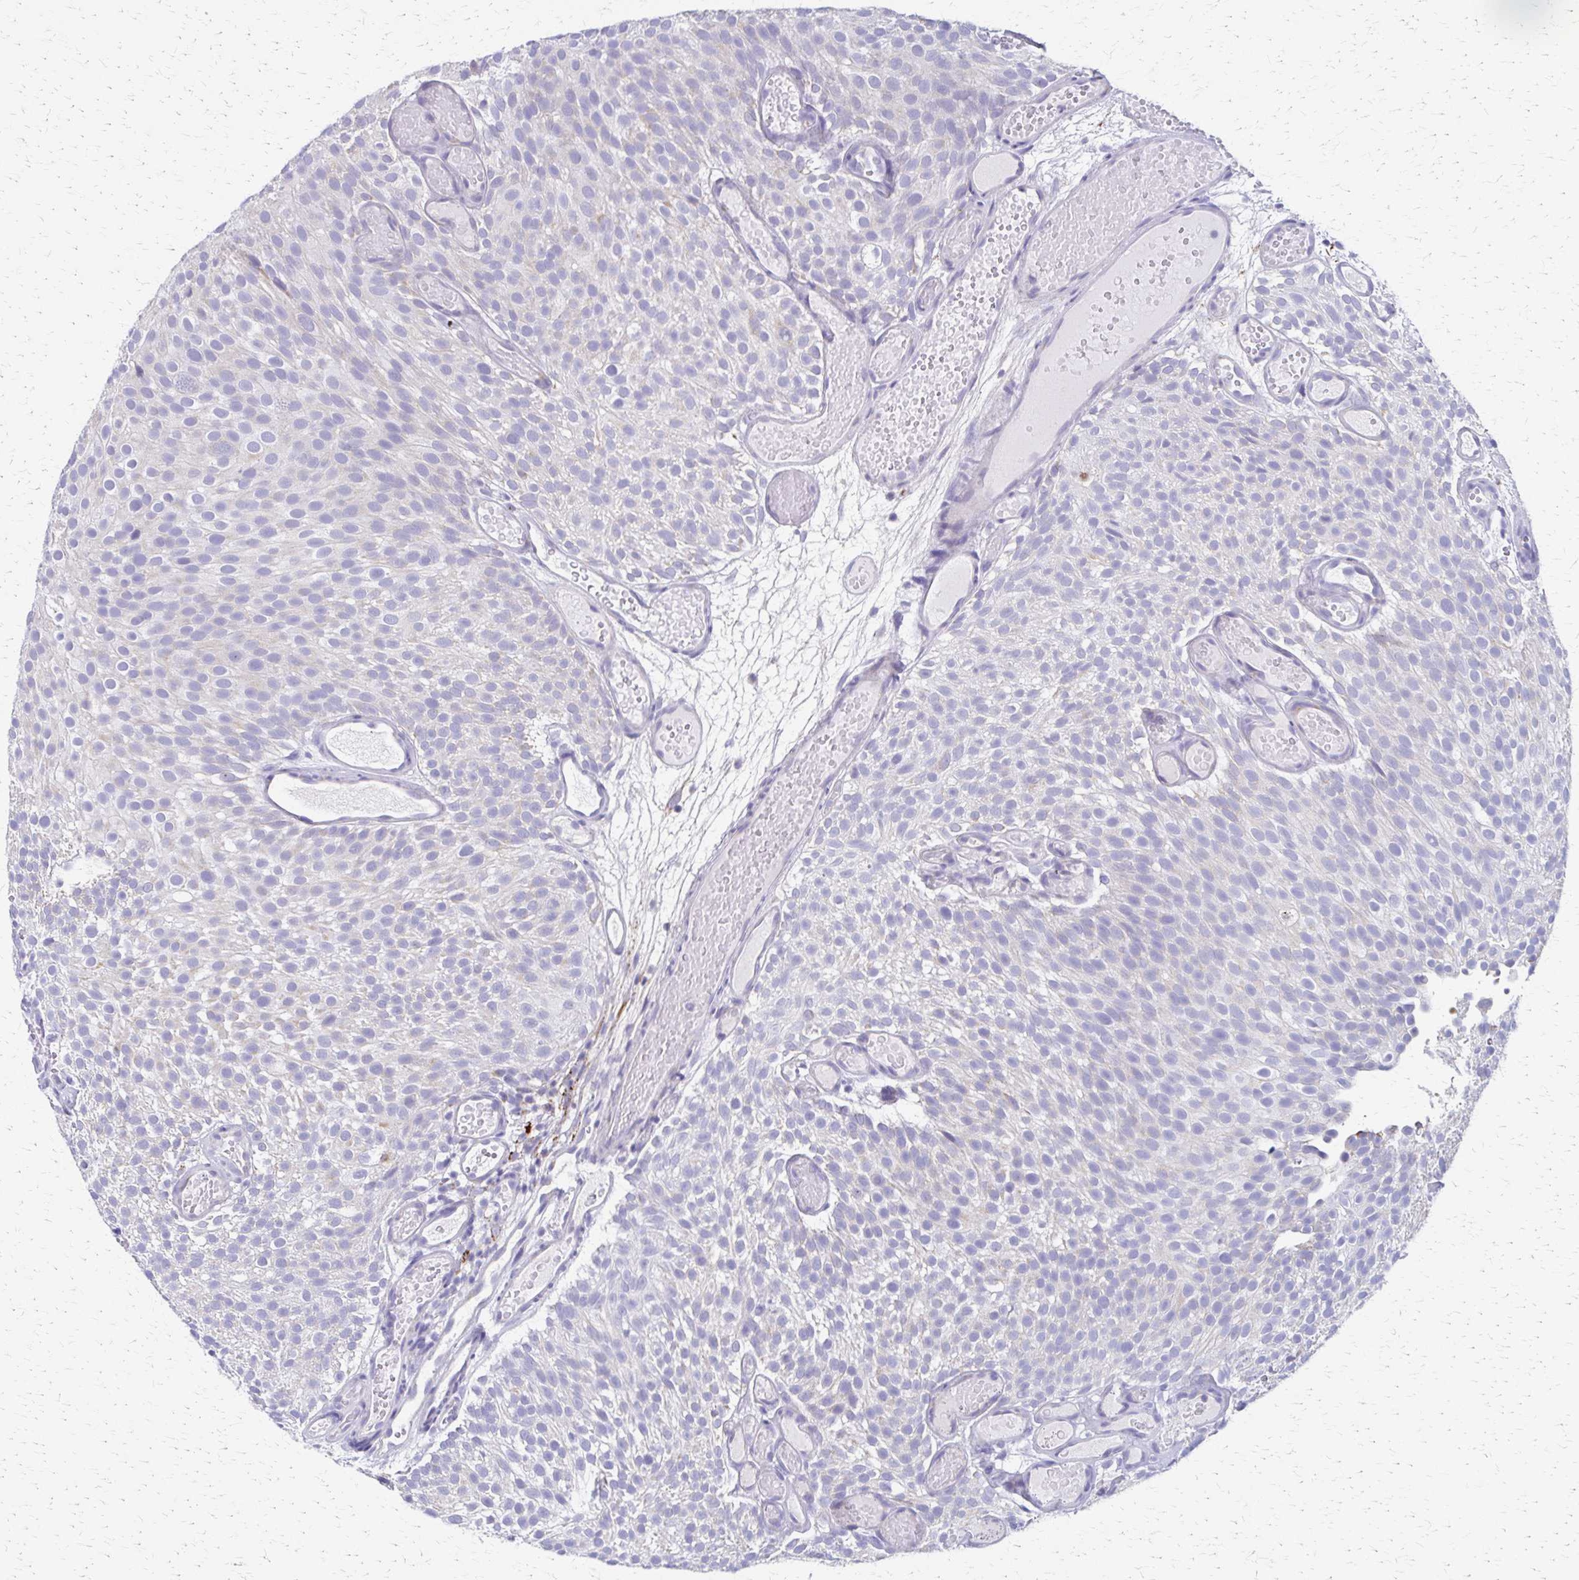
{"staining": {"intensity": "weak", "quantity": "<25%", "location": "cytoplasmic/membranous"}, "tissue": "urothelial cancer", "cell_type": "Tumor cells", "image_type": "cancer", "snomed": [{"axis": "morphology", "description": "Urothelial carcinoma, Low grade"}, {"axis": "topography", "description": "Urinary bladder"}], "caption": "High magnification brightfield microscopy of low-grade urothelial carcinoma stained with DAB (brown) and counterstained with hematoxylin (blue): tumor cells show no significant positivity. Nuclei are stained in blue.", "gene": "ZSCAN5B", "patient": {"sex": "male", "age": 78}}